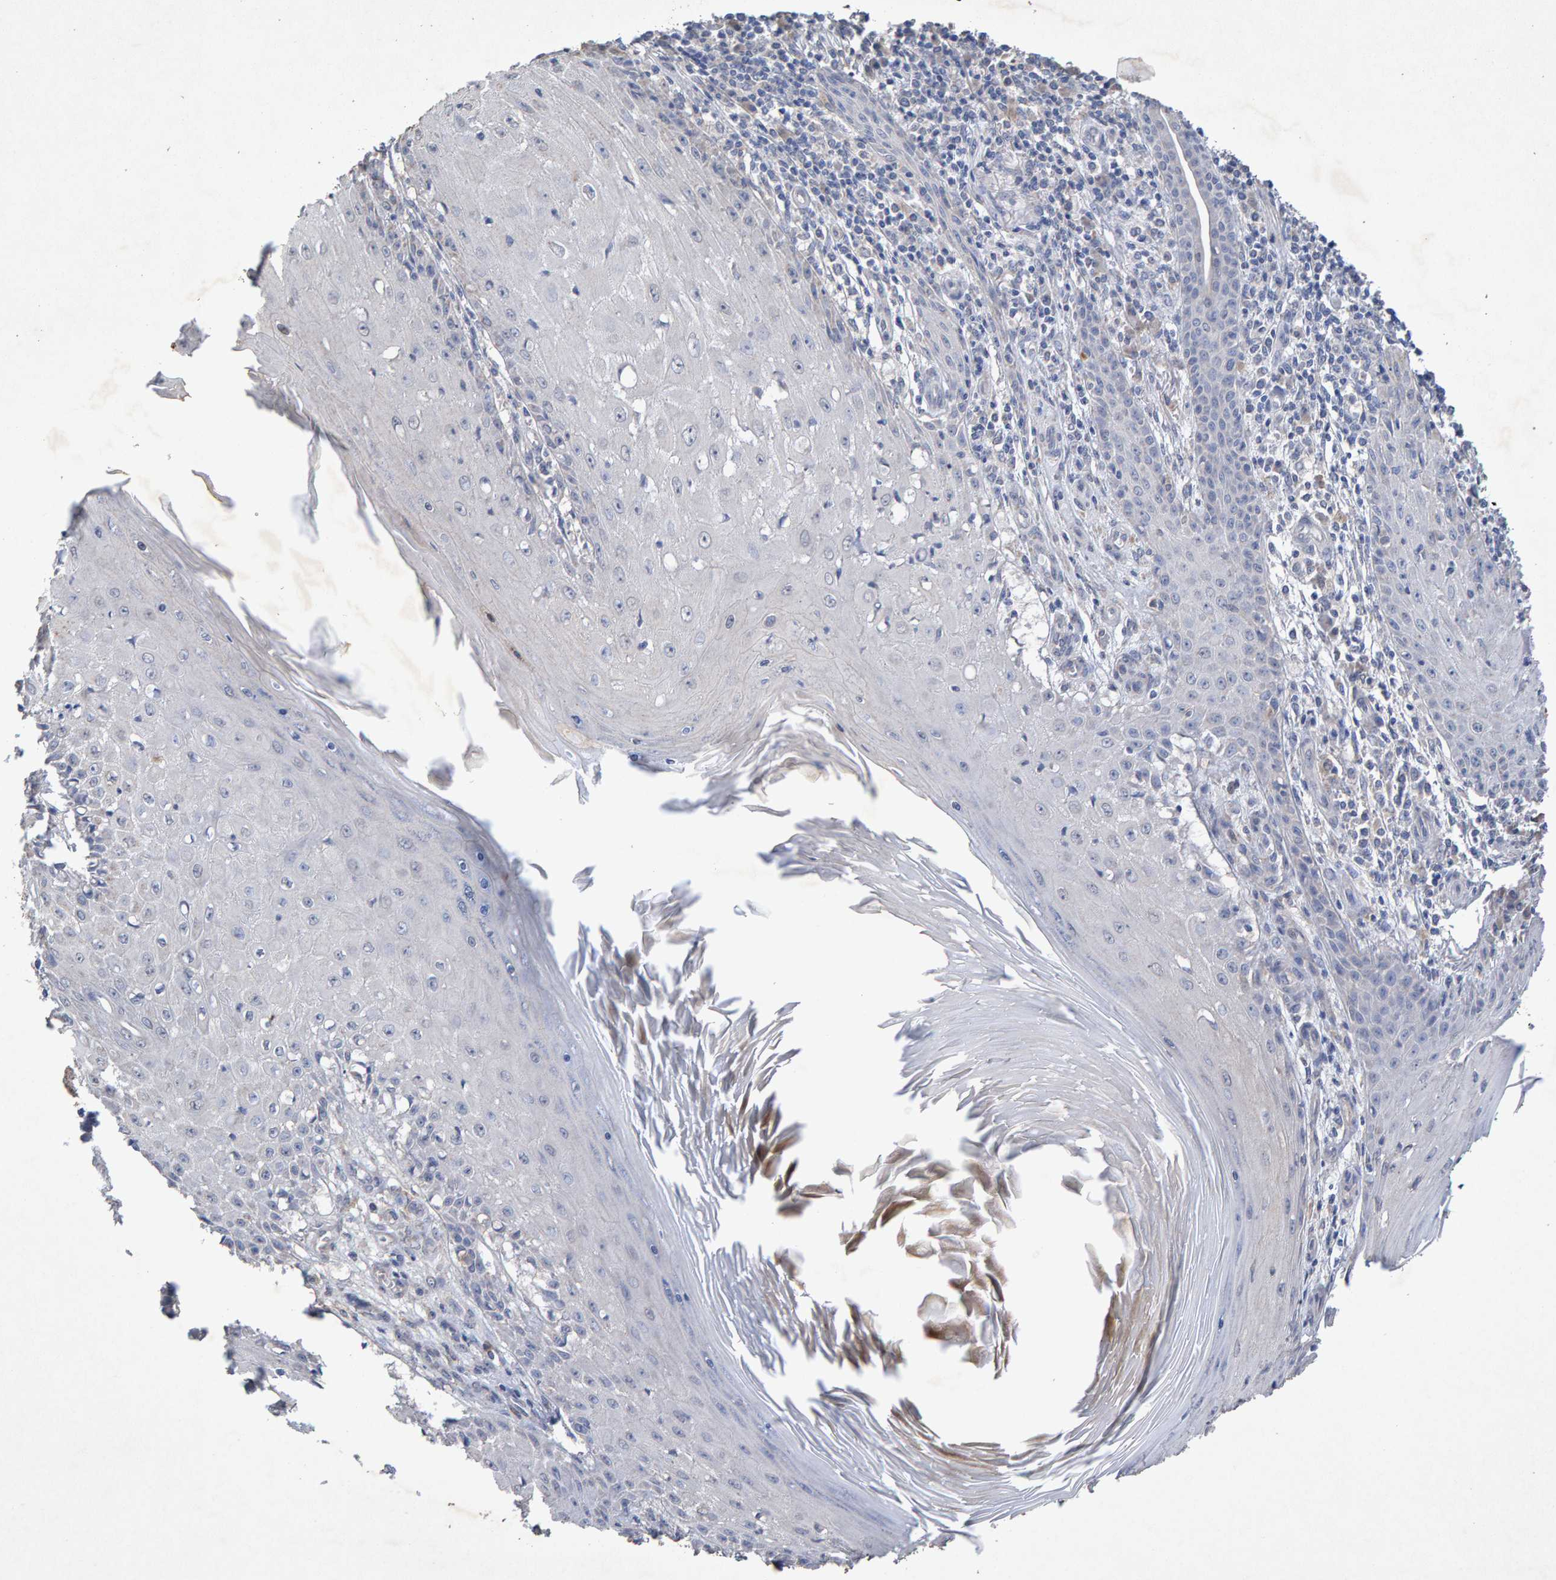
{"staining": {"intensity": "negative", "quantity": "none", "location": "none"}, "tissue": "skin cancer", "cell_type": "Tumor cells", "image_type": "cancer", "snomed": [{"axis": "morphology", "description": "Squamous cell carcinoma, NOS"}, {"axis": "topography", "description": "Skin"}], "caption": "Immunohistochemistry (IHC) histopathology image of skin cancer (squamous cell carcinoma) stained for a protein (brown), which demonstrates no staining in tumor cells.", "gene": "CTH", "patient": {"sex": "female", "age": 73}}